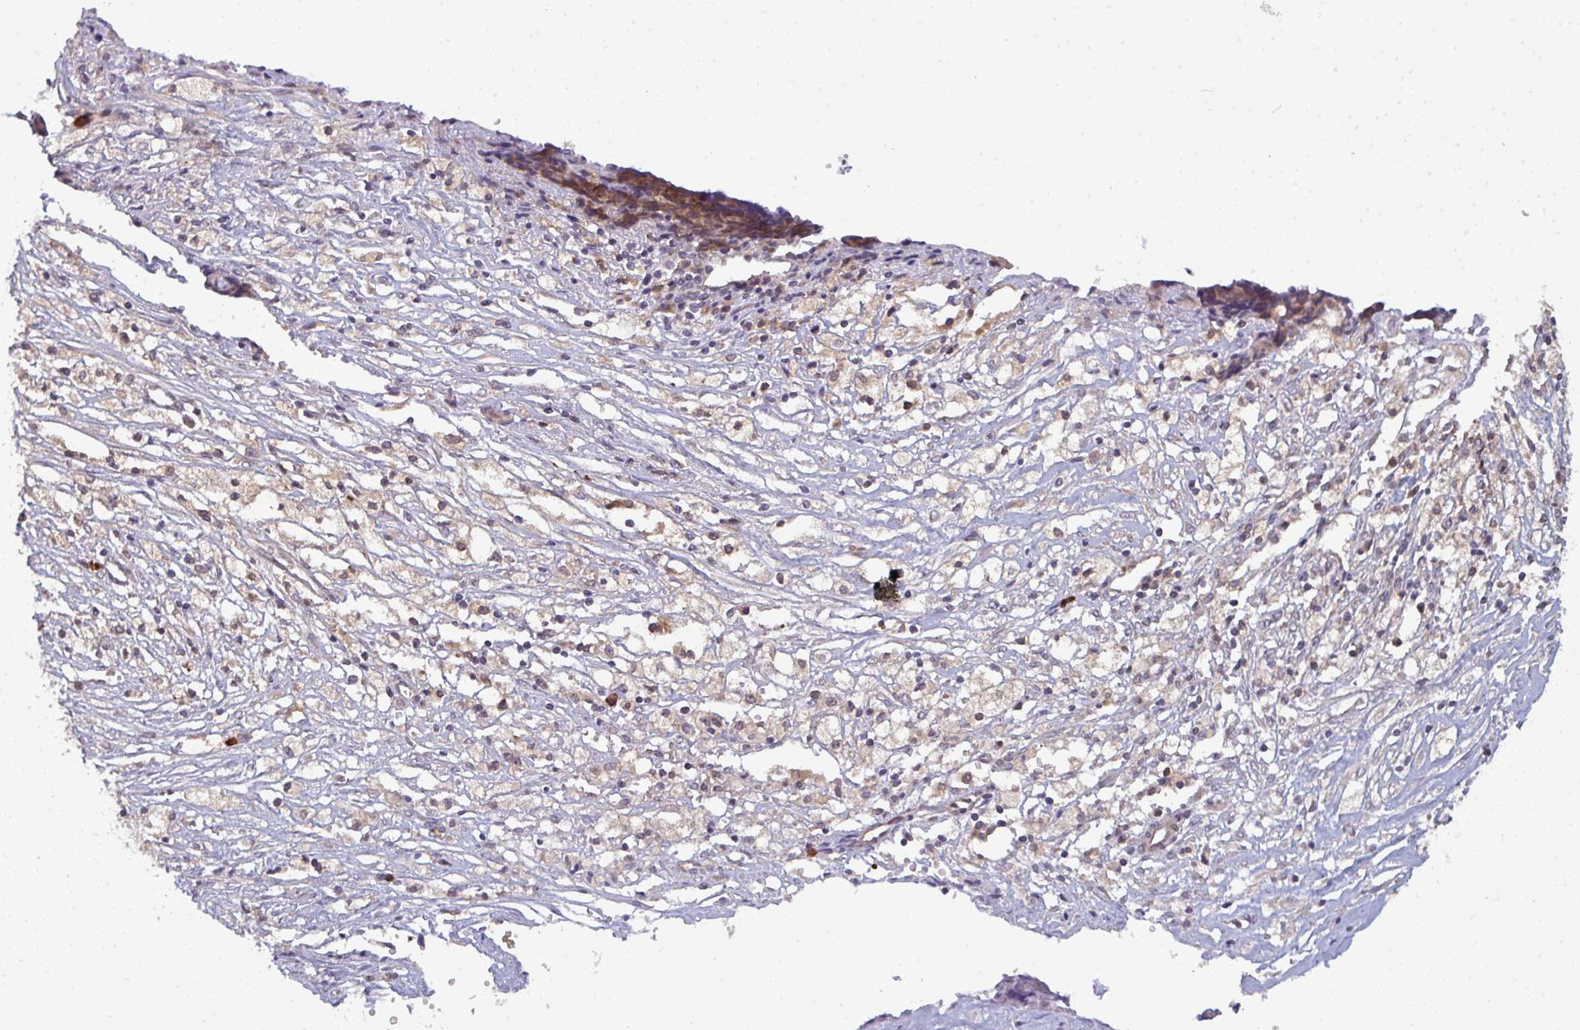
{"staining": {"intensity": "negative", "quantity": "none", "location": "none"}, "tissue": "ovarian cancer", "cell_type": "Tumor cells", "image_type": "cancer", "snomed": [{"axis": "morphology", "description": "Carcinoma, endometroid"}, {"axis": "topography", "description": "Ovary"}], "caption": "This is an IHC image of endometroid carcinoma (ovarian). There is no expression in tumor cells.", "gene": "LYSMD4", "patient": {"sex": "female", "age": 42}}